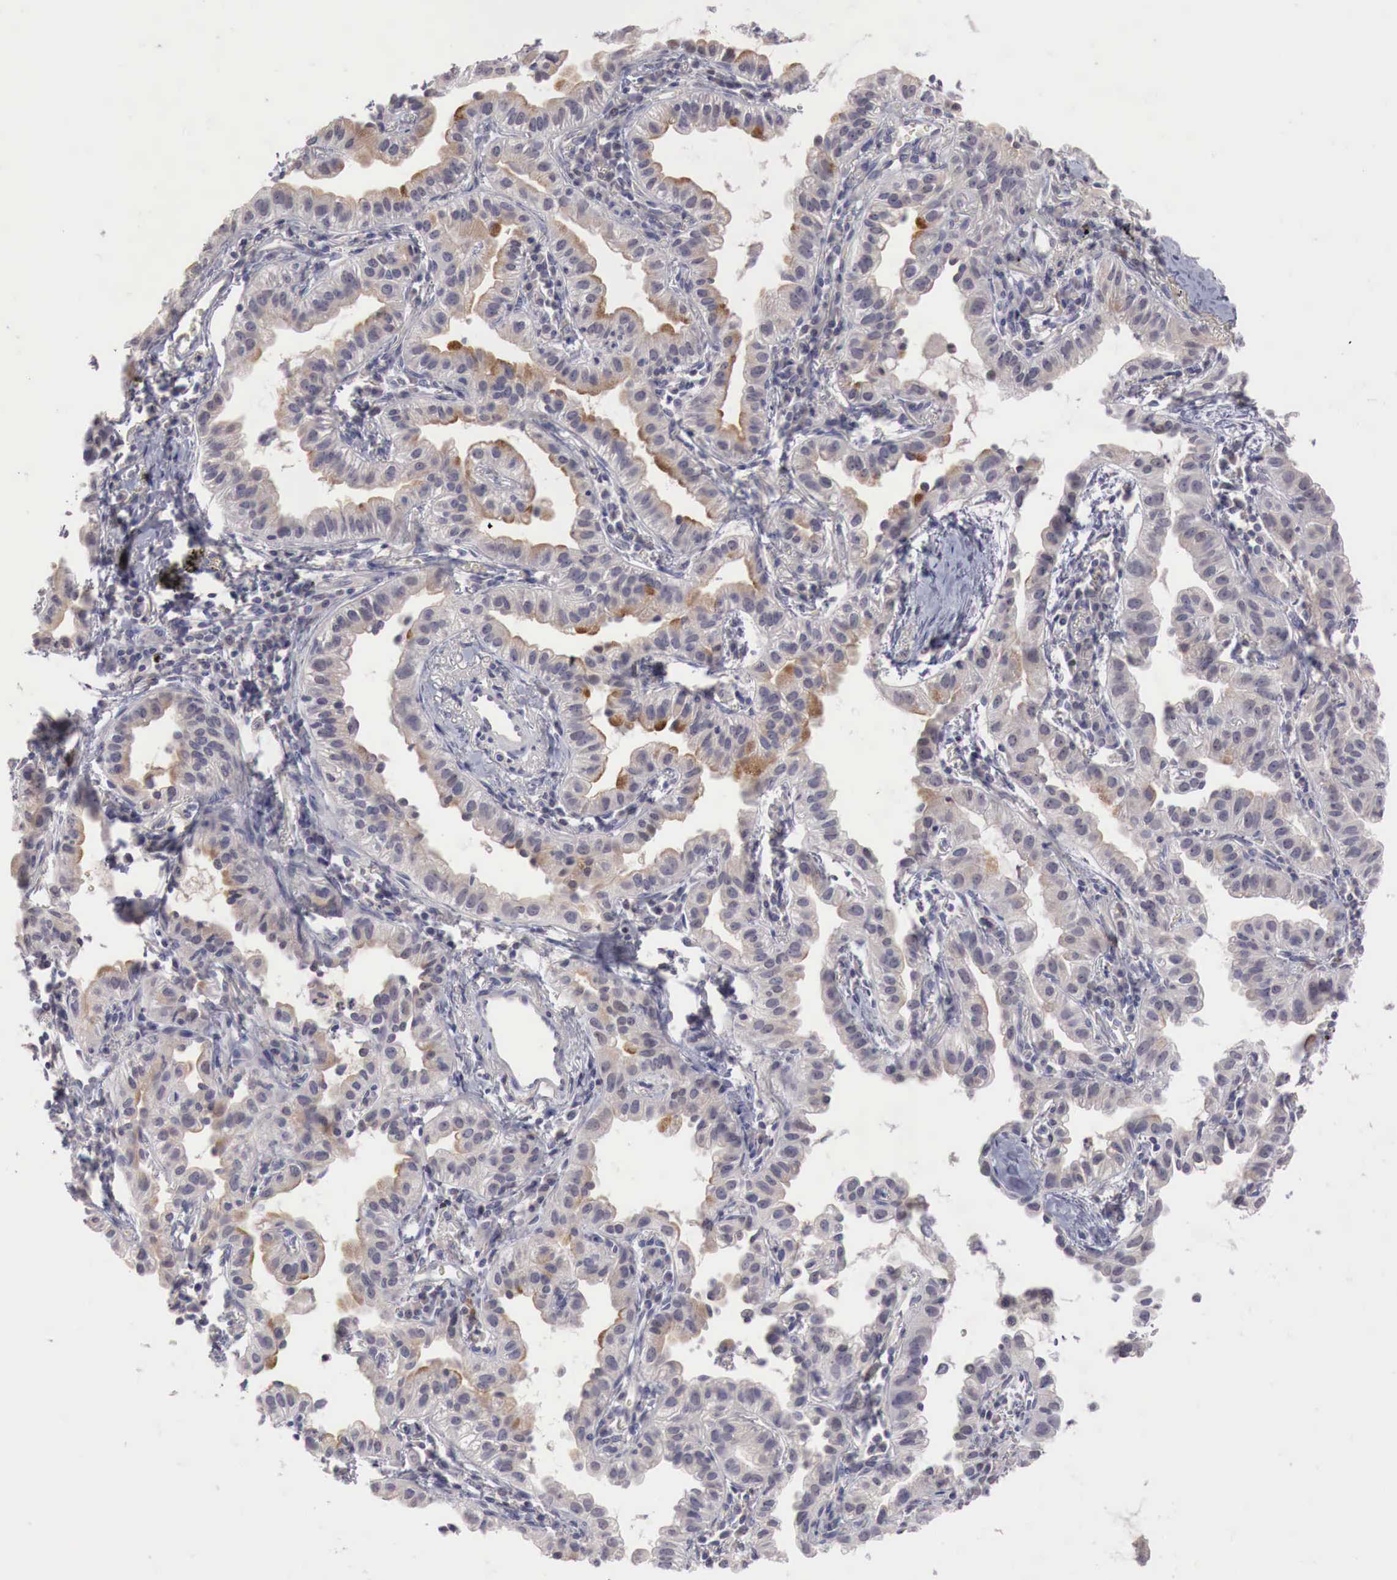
{"staining": {"intensity": "moderate", "quantity": "<25%", "location": "cytoplasmic/membranous"}, "tissue": "lung cancer", "cell_type": "Tumor cells", "image_type": "cancer", "snomed": [{"axis": "morphology", "description": "Adenocarcinoma, NOS"}, {"axis": "topography", "description": "Lung"}], "caption": "Moderate cytoplasmic/membranous expression is appreciated in about <25% of tumor cells in lung cancer. Immunohistochemistry (ihc) stains the protein in brown and the nuclei are stained blue.", "gene": "GATA1", "patient": {"sex": "female", "age": 50}}